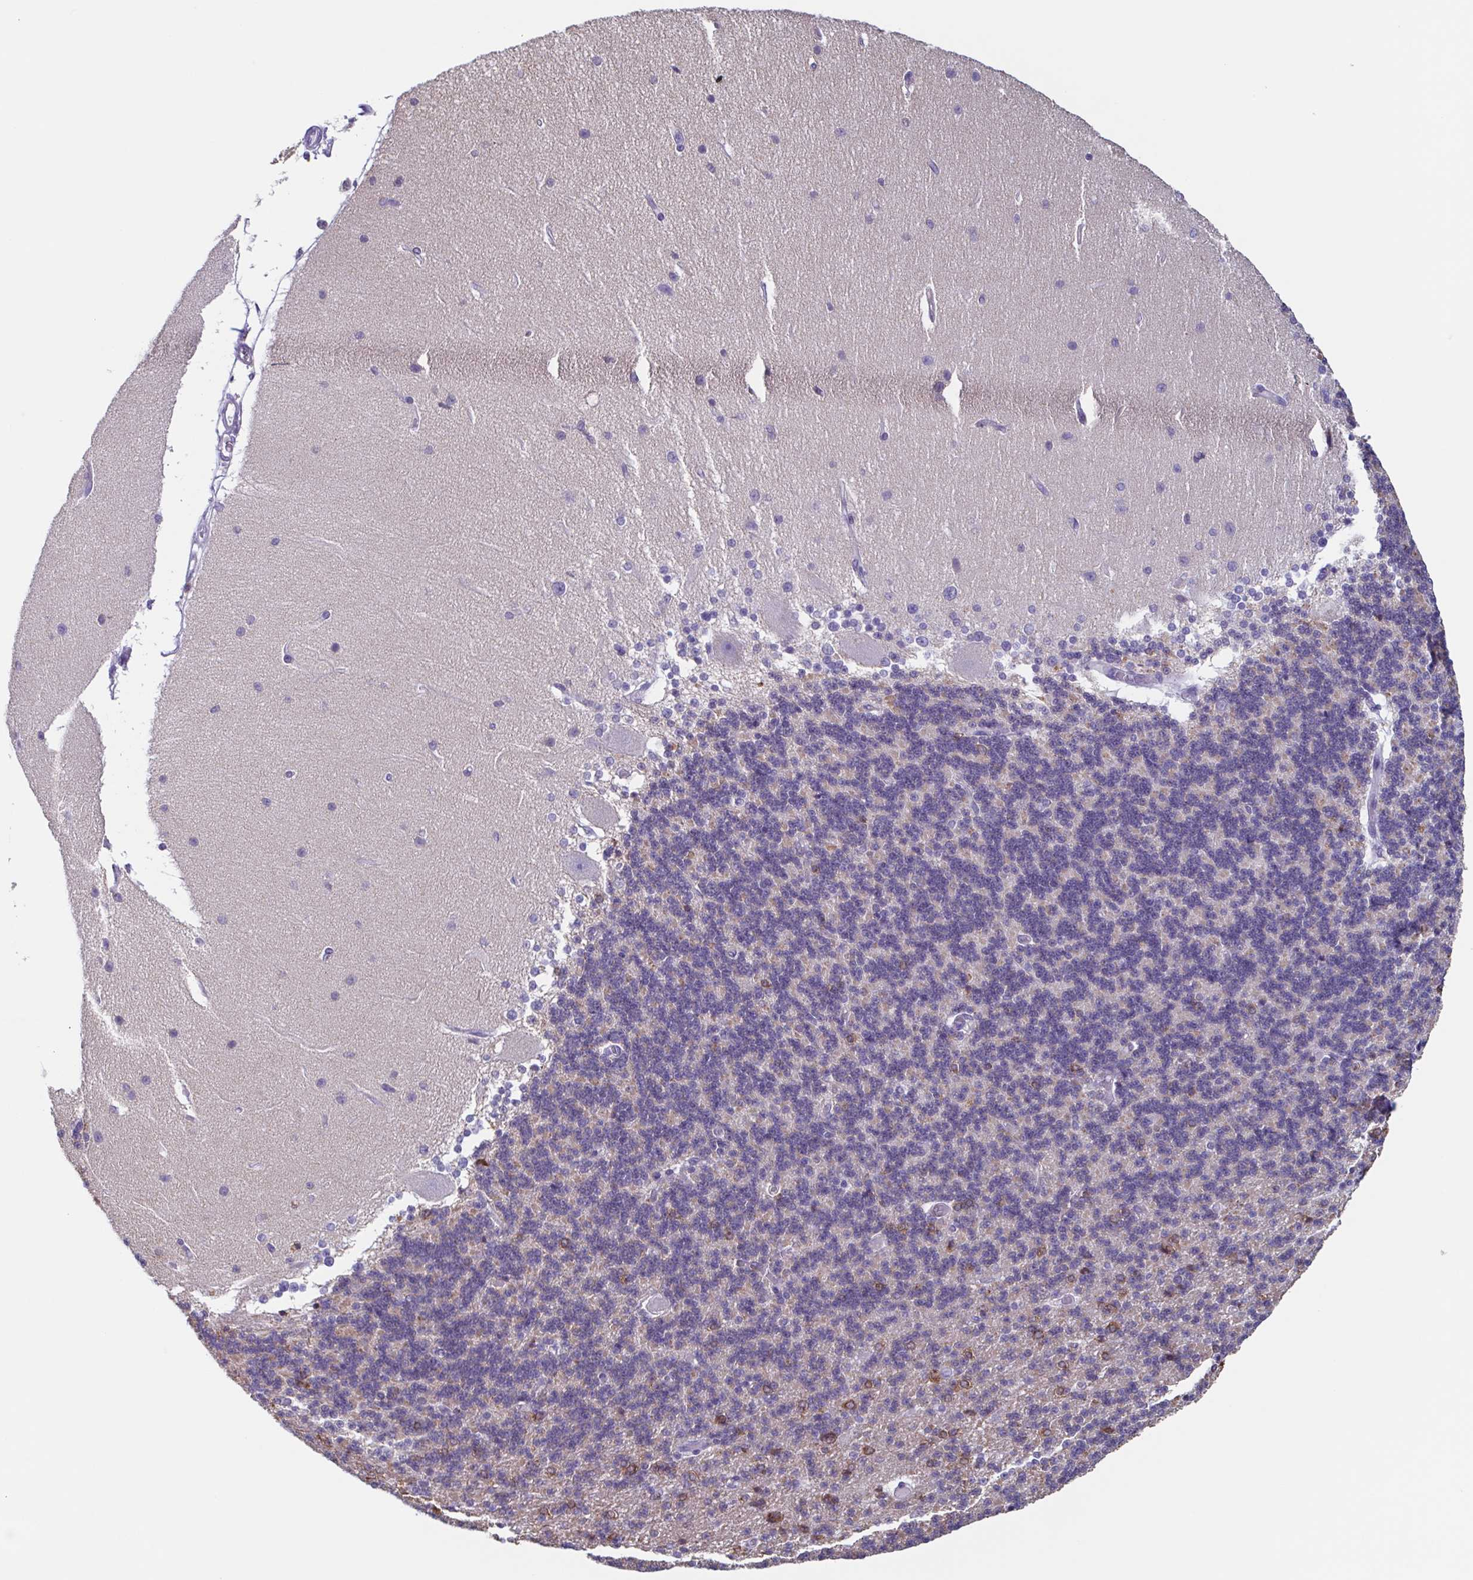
{"staining": {"intensity": "weak", "quantity": "<25%", "location": "cytoplasmic/membranous"}, "tissue": "cerebellum", "cell_type": "Cells in granular layer", "image_type": "normal", "snomed": [{"axis": "morphology", "description": "Normal tissue, NOS"}, {"axis": "topography", "description": "Cerebellum"}], "caption": "DAB immunohistochemical staining of unremarkable human cerebellum displays no significant positivity in cells in granular layer.", "gene": "TPD52", "patient": {"sex": "female", "age": 54}}